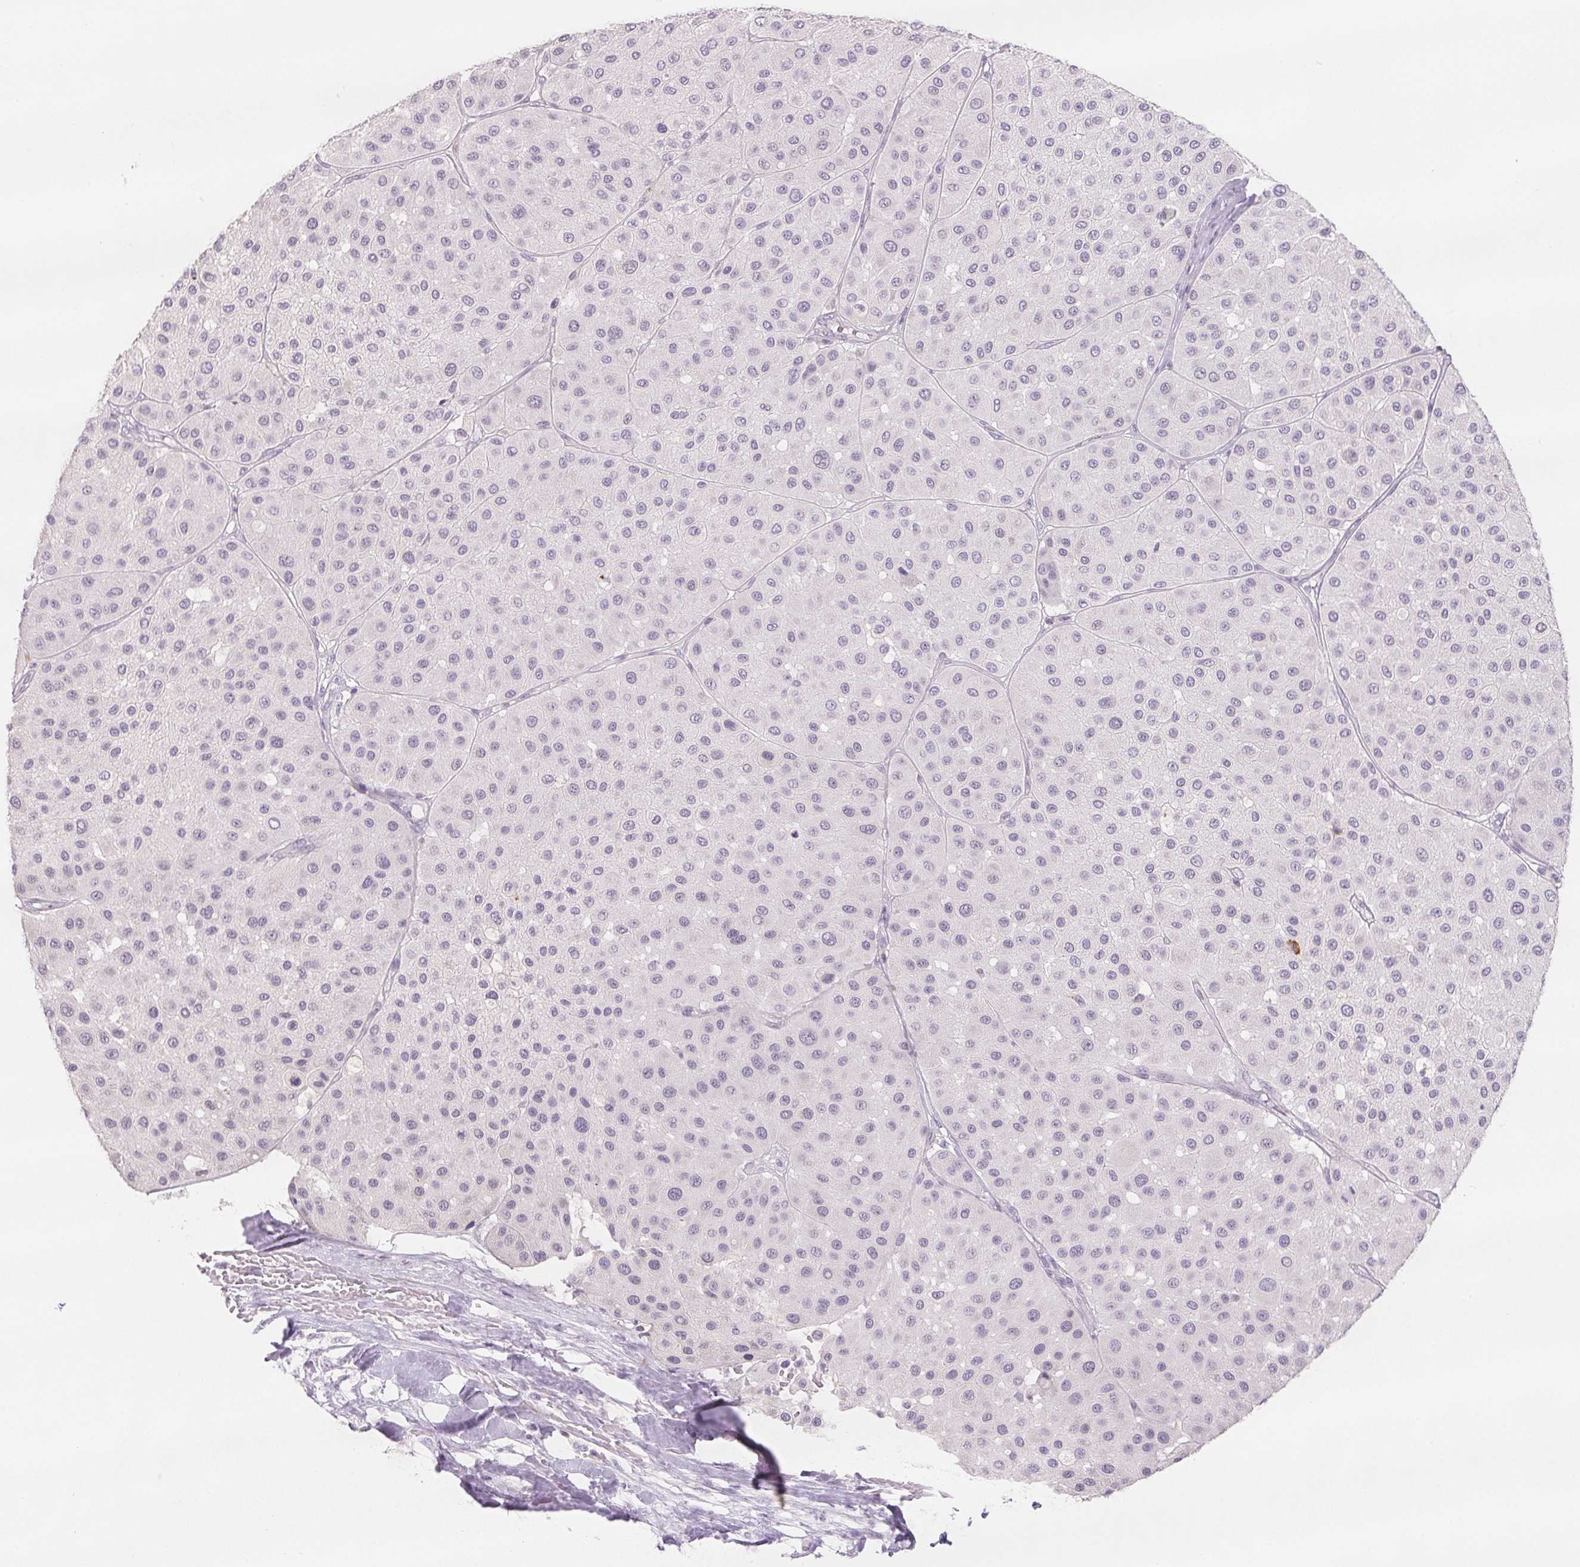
{"staining": {"intensity": "negative", "quantity": "none", "location": "none"}, "tissue": "melanoma", "cell_type": "Tumor cells", "image_type": "cancer", "snomed": [{"axis": "morphology", "description": "Malignant melanoma, Metastatic site"}, {"axis": "topography", "description": "Smooth muscle"}], "caption": "Immunohistochemistry of malignant melanoma (metastatic site) shows no positivity in tumor cells. The staining was performed using DAB (3,3'-diaminobenzidine) to visualize the protein expression in brown, while the nuclei were stained in blue with hematoxylin (Magnification: 20x).", "gene": "CD69", "patient": {"sex": "male", "age": 41}}